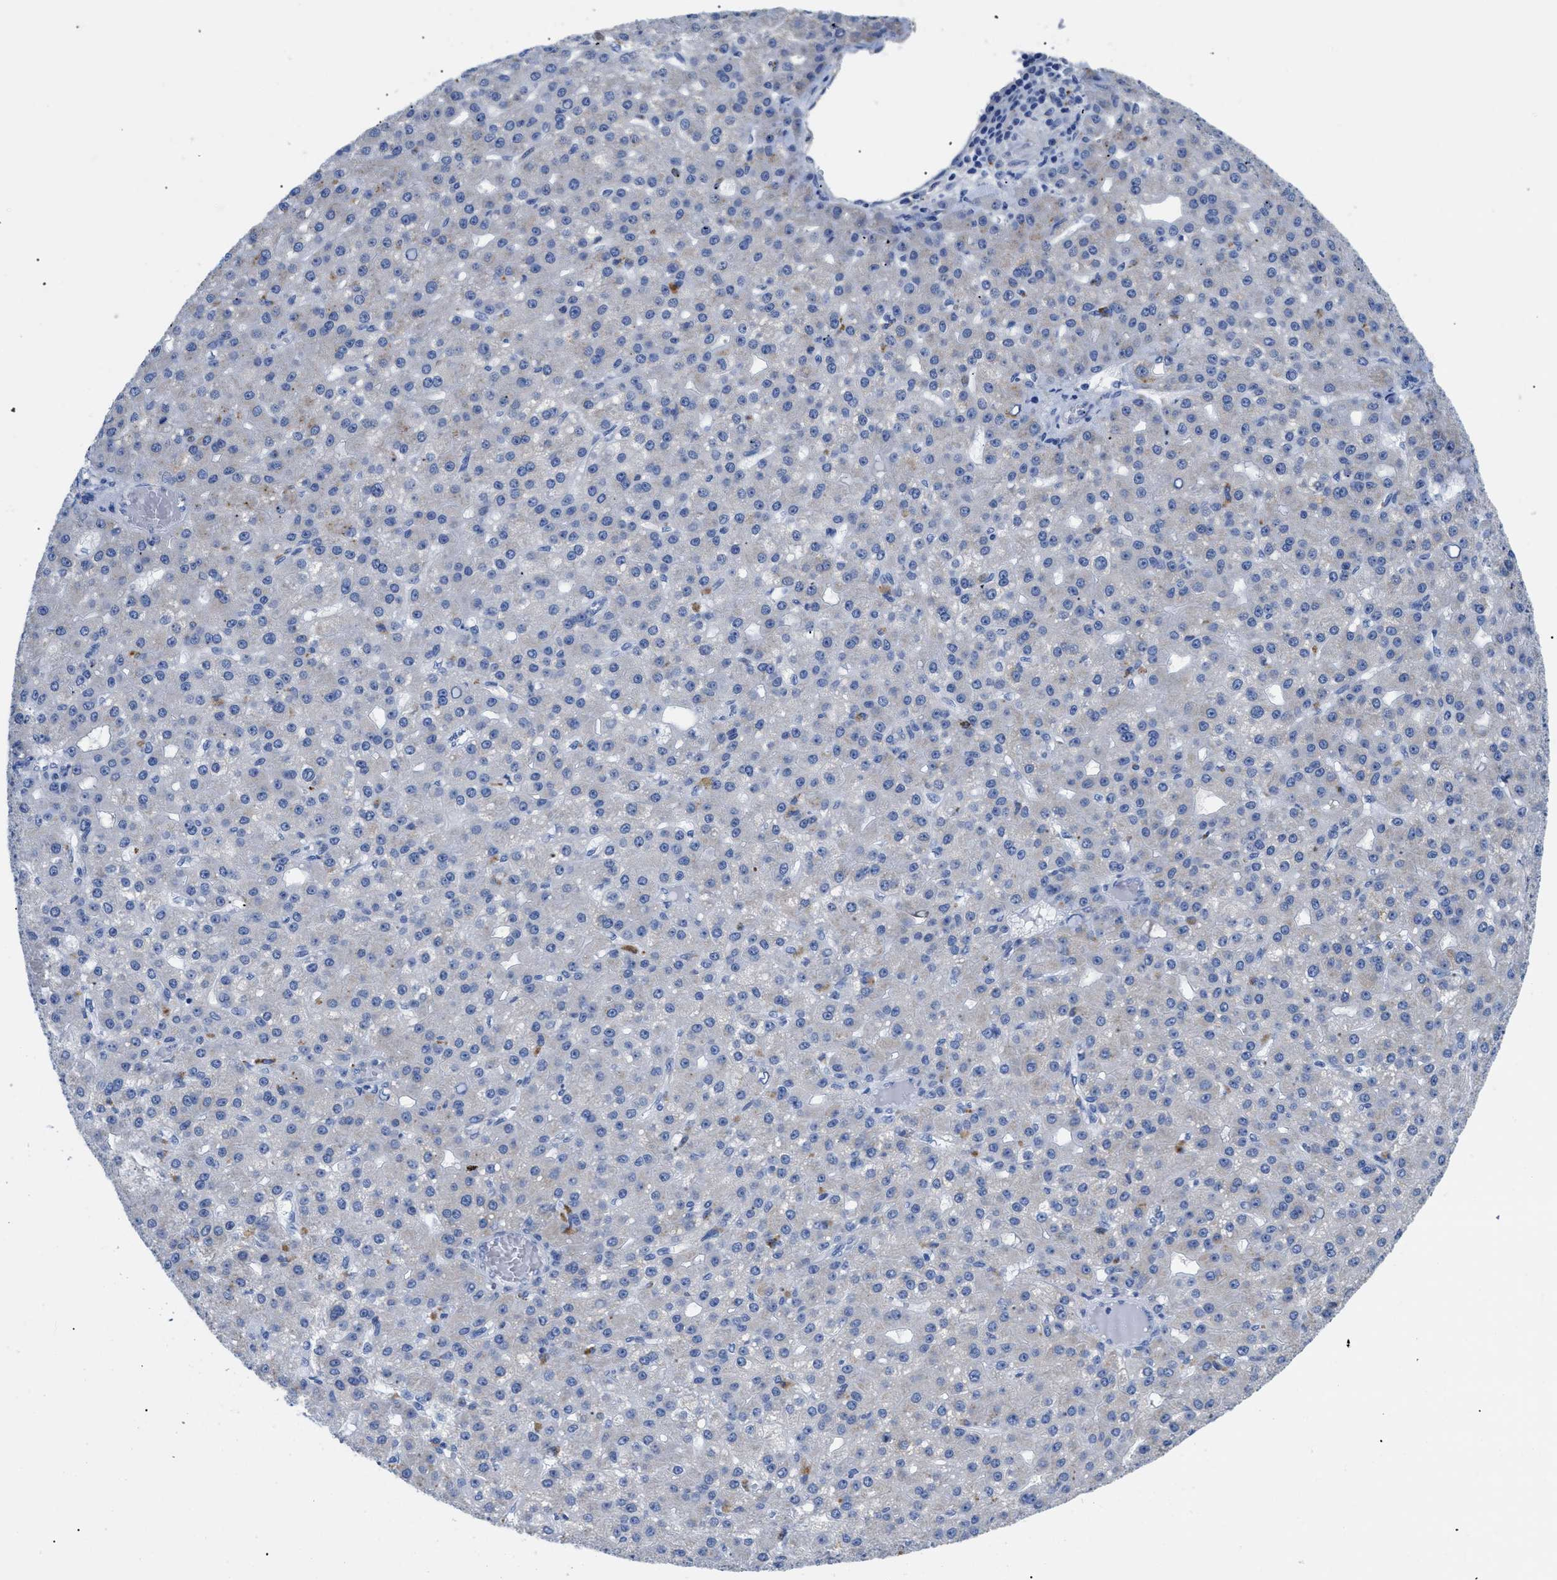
{"staining": {"intensity": "negative", "quantity": "none", "location": "none"}, "tissue": "liver cancer", "cell_type": "Tumor cells", "image_type": "cancer", "snomed": [{"axis": "morphology", "description": "Carcinoma, Hepatocellular, NOS"}, {"axis": "topography", "description": "Liver"}], "caption": "There is no significant expression in tumor cells of liver cancer (hepatocellular carcinoma).", "gene": "APOBEC2", "patient": {"sex": "male", "age": 67}}